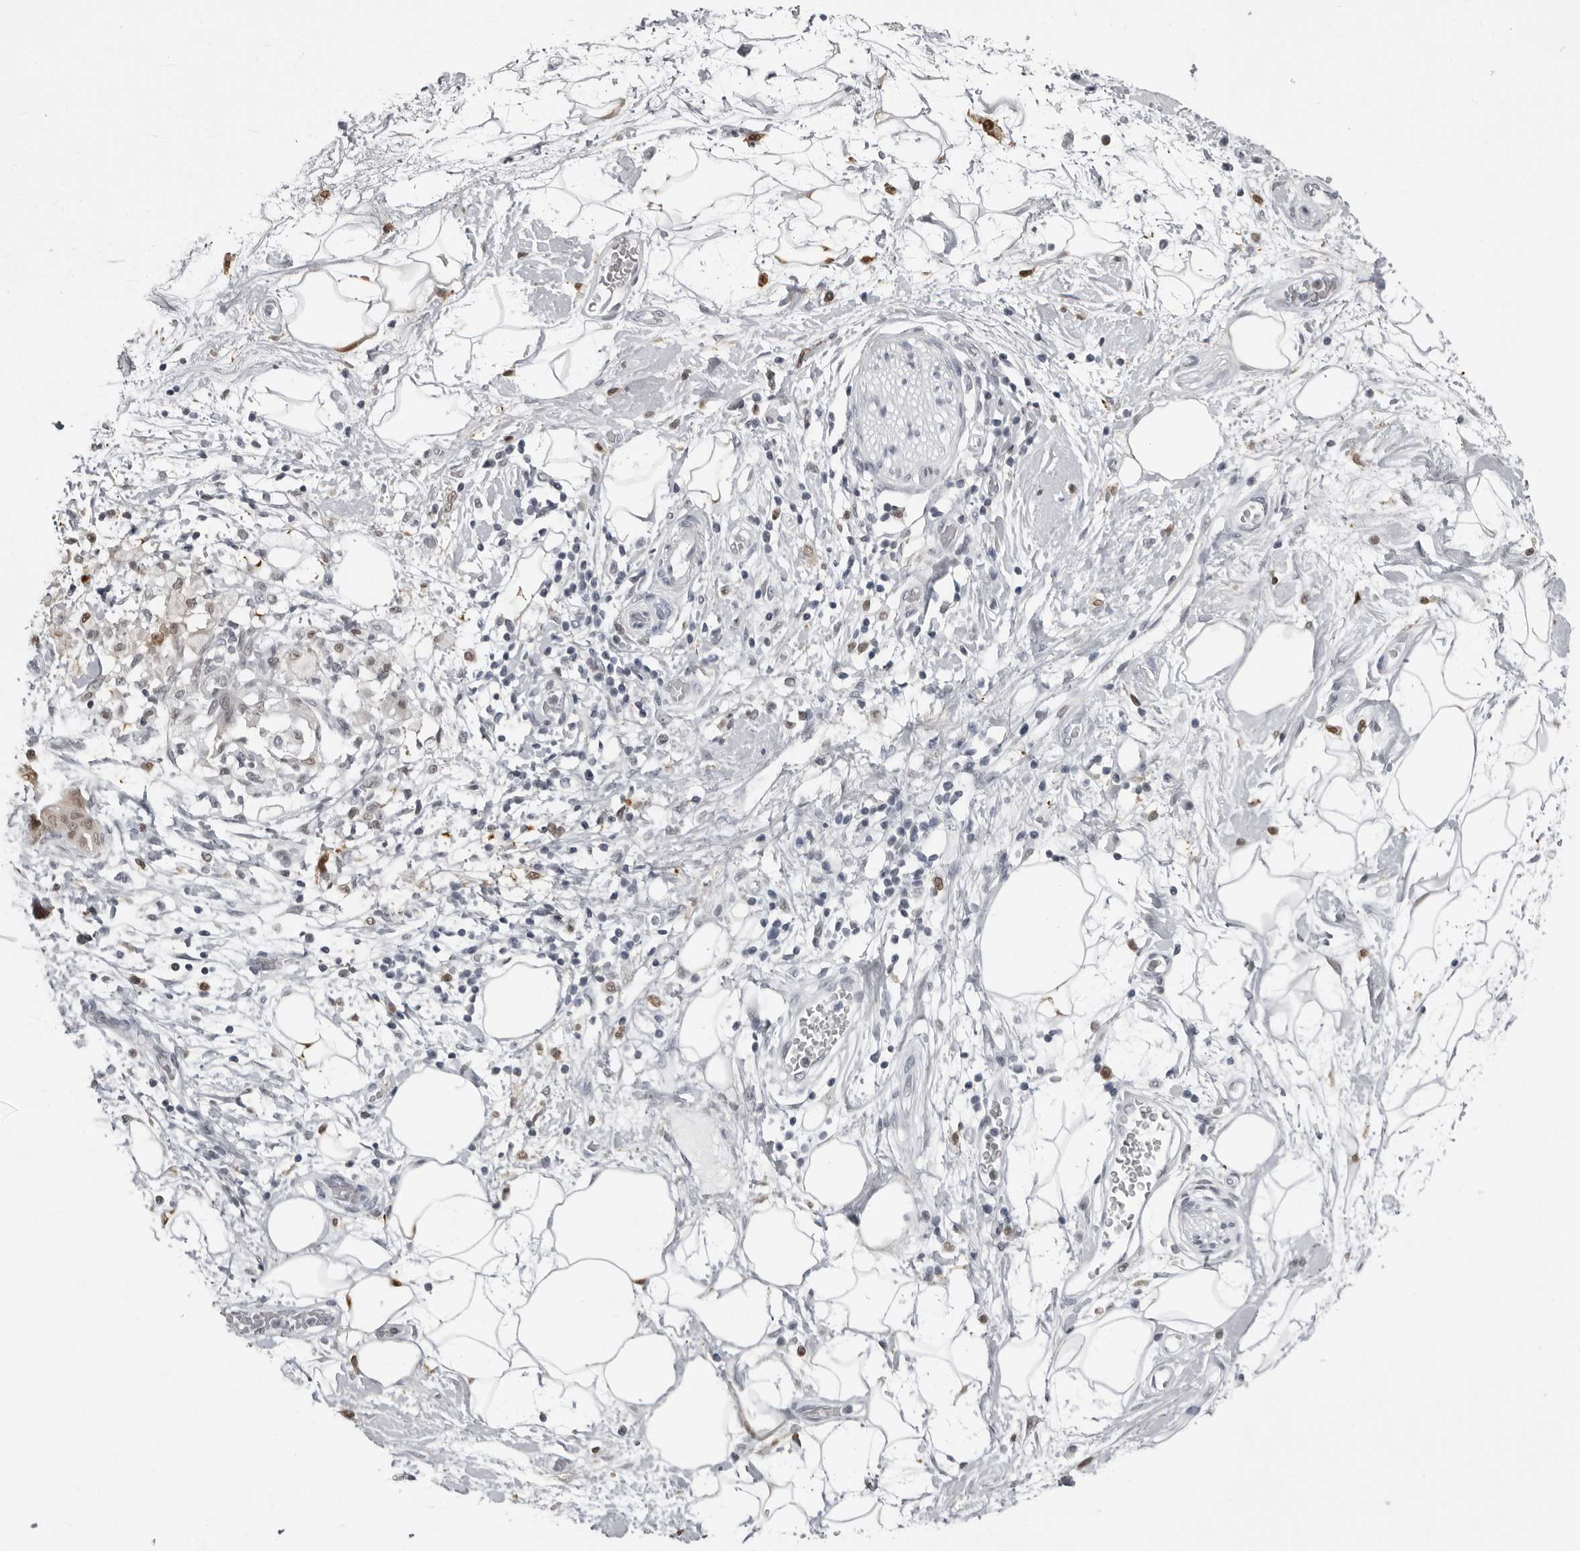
{"staining": {"intensity": "negative", "quantity": "none", "location": "none"}, "tissue": "adipose tissue", "cell_type": "Adipocytes", "image_type": "normal", "snomed": [{"axis": "morphology", "description": "Normal tissue, NOS"}, {"axis": "morphology", "description": "Adenocarcinoma, NOS"}, {"axis": "topography", "description": "Duodenum"}, {"axis": "topography", "description": "Peripheral nerve tissue"}], "caption": "An IHC histopathology image of benign adipose tissue is shown. There is no staining in adipocytes of adipose tissue. Nuclei are stained in blue.", "gene": "LZIC", "patient": {"sex": "female", "age": 60}}